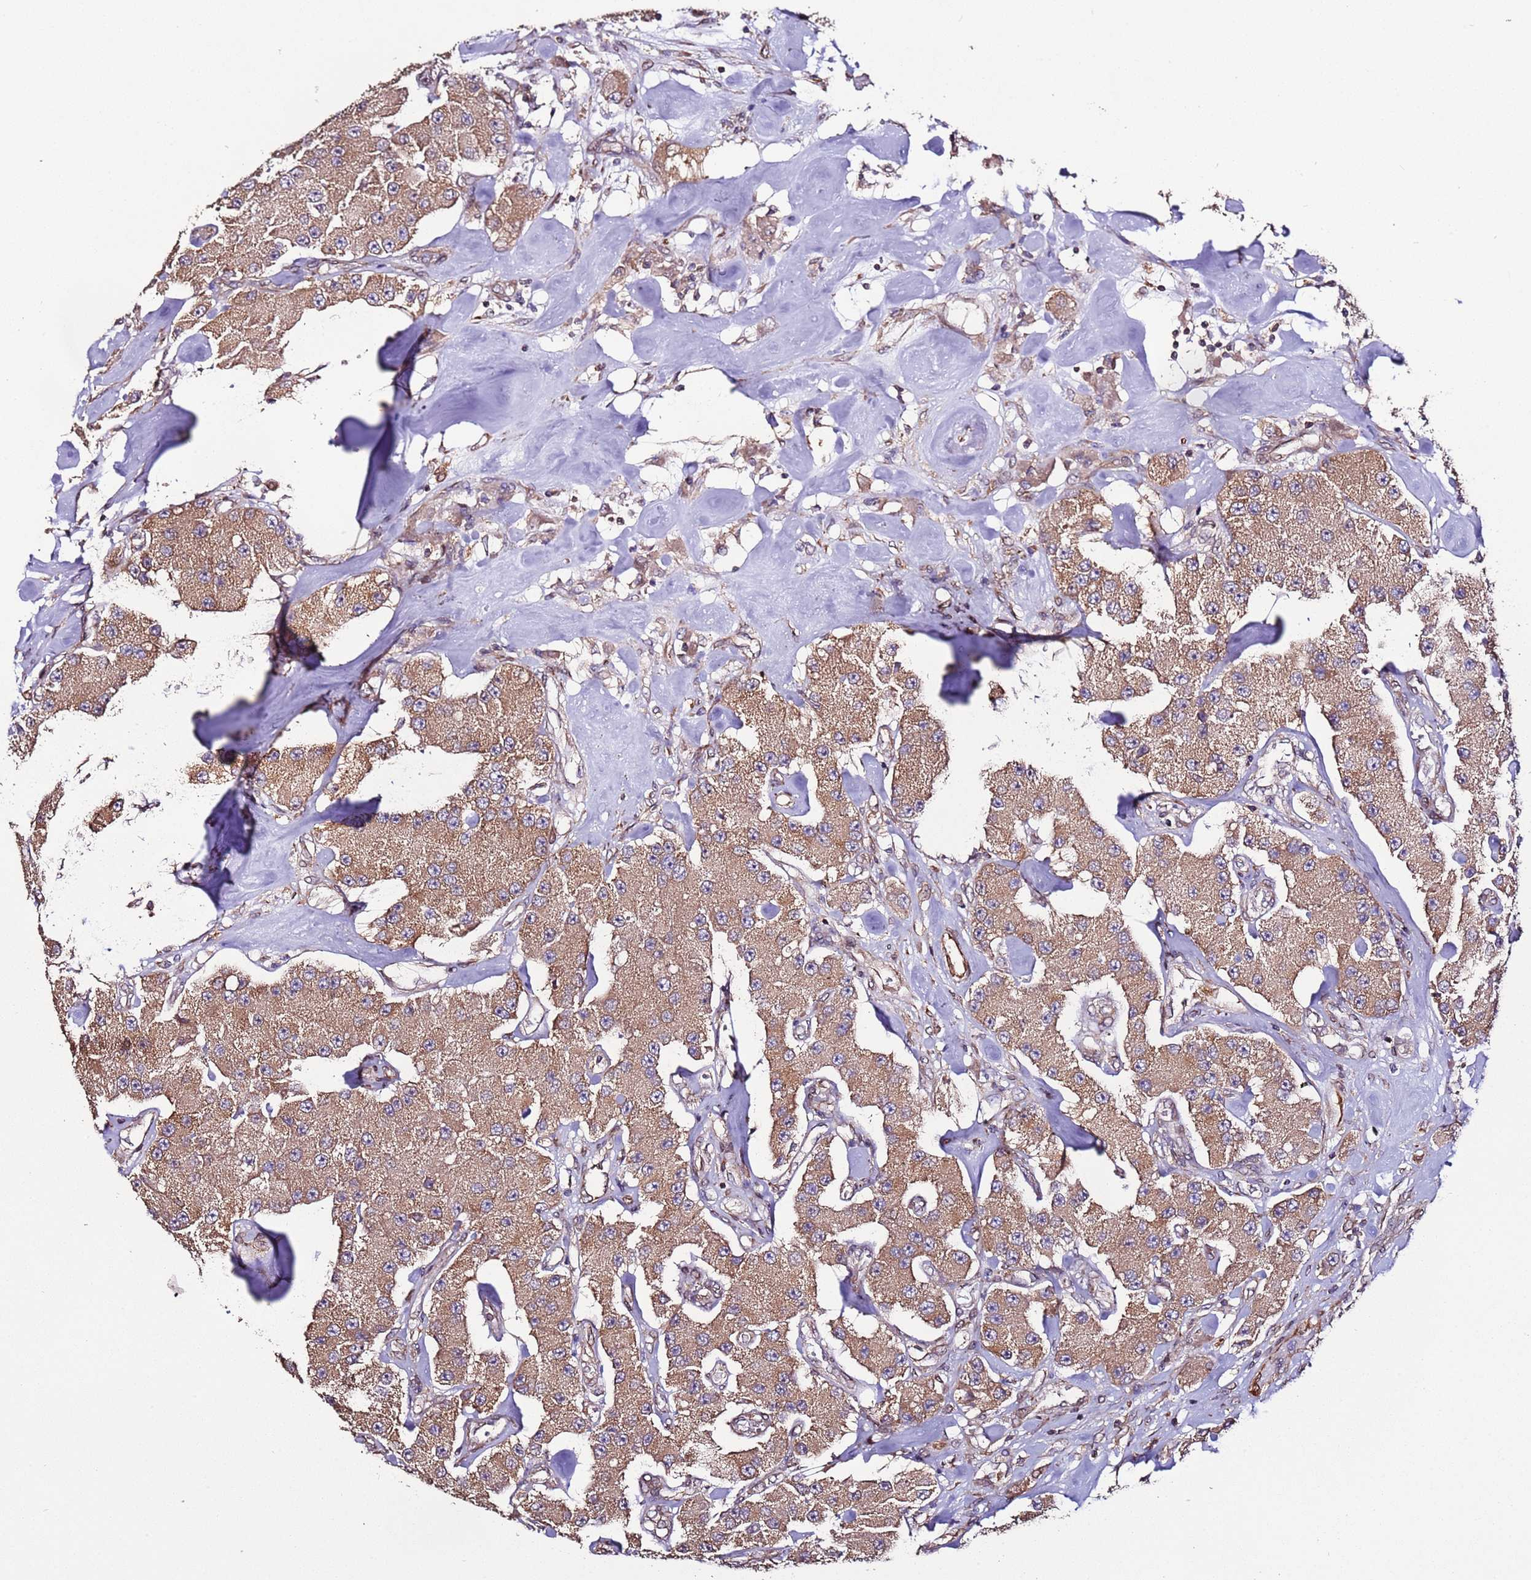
{"staining": {"intensity": "moderate", "quantity": ">75%", "location": "cytoplasmic/membranous"}, "tissue": "carcinoid", "cell_type": "Tumor cells", "image_type": "cancer", "snomed": [{"axis": "morphology", "description": "Carcinoid, malignant, NOS"}, {"axis": "topography", "description": "Pancreas"}], "caption": "IHC of human carcinoid shows medium levels of moderate cytoplasmic/membranous expression in about >75% of tumor cells. Nuclei are stained in blue.", "gene": "SLC41A3", "patient": {"sex": "male", "age": 41}}